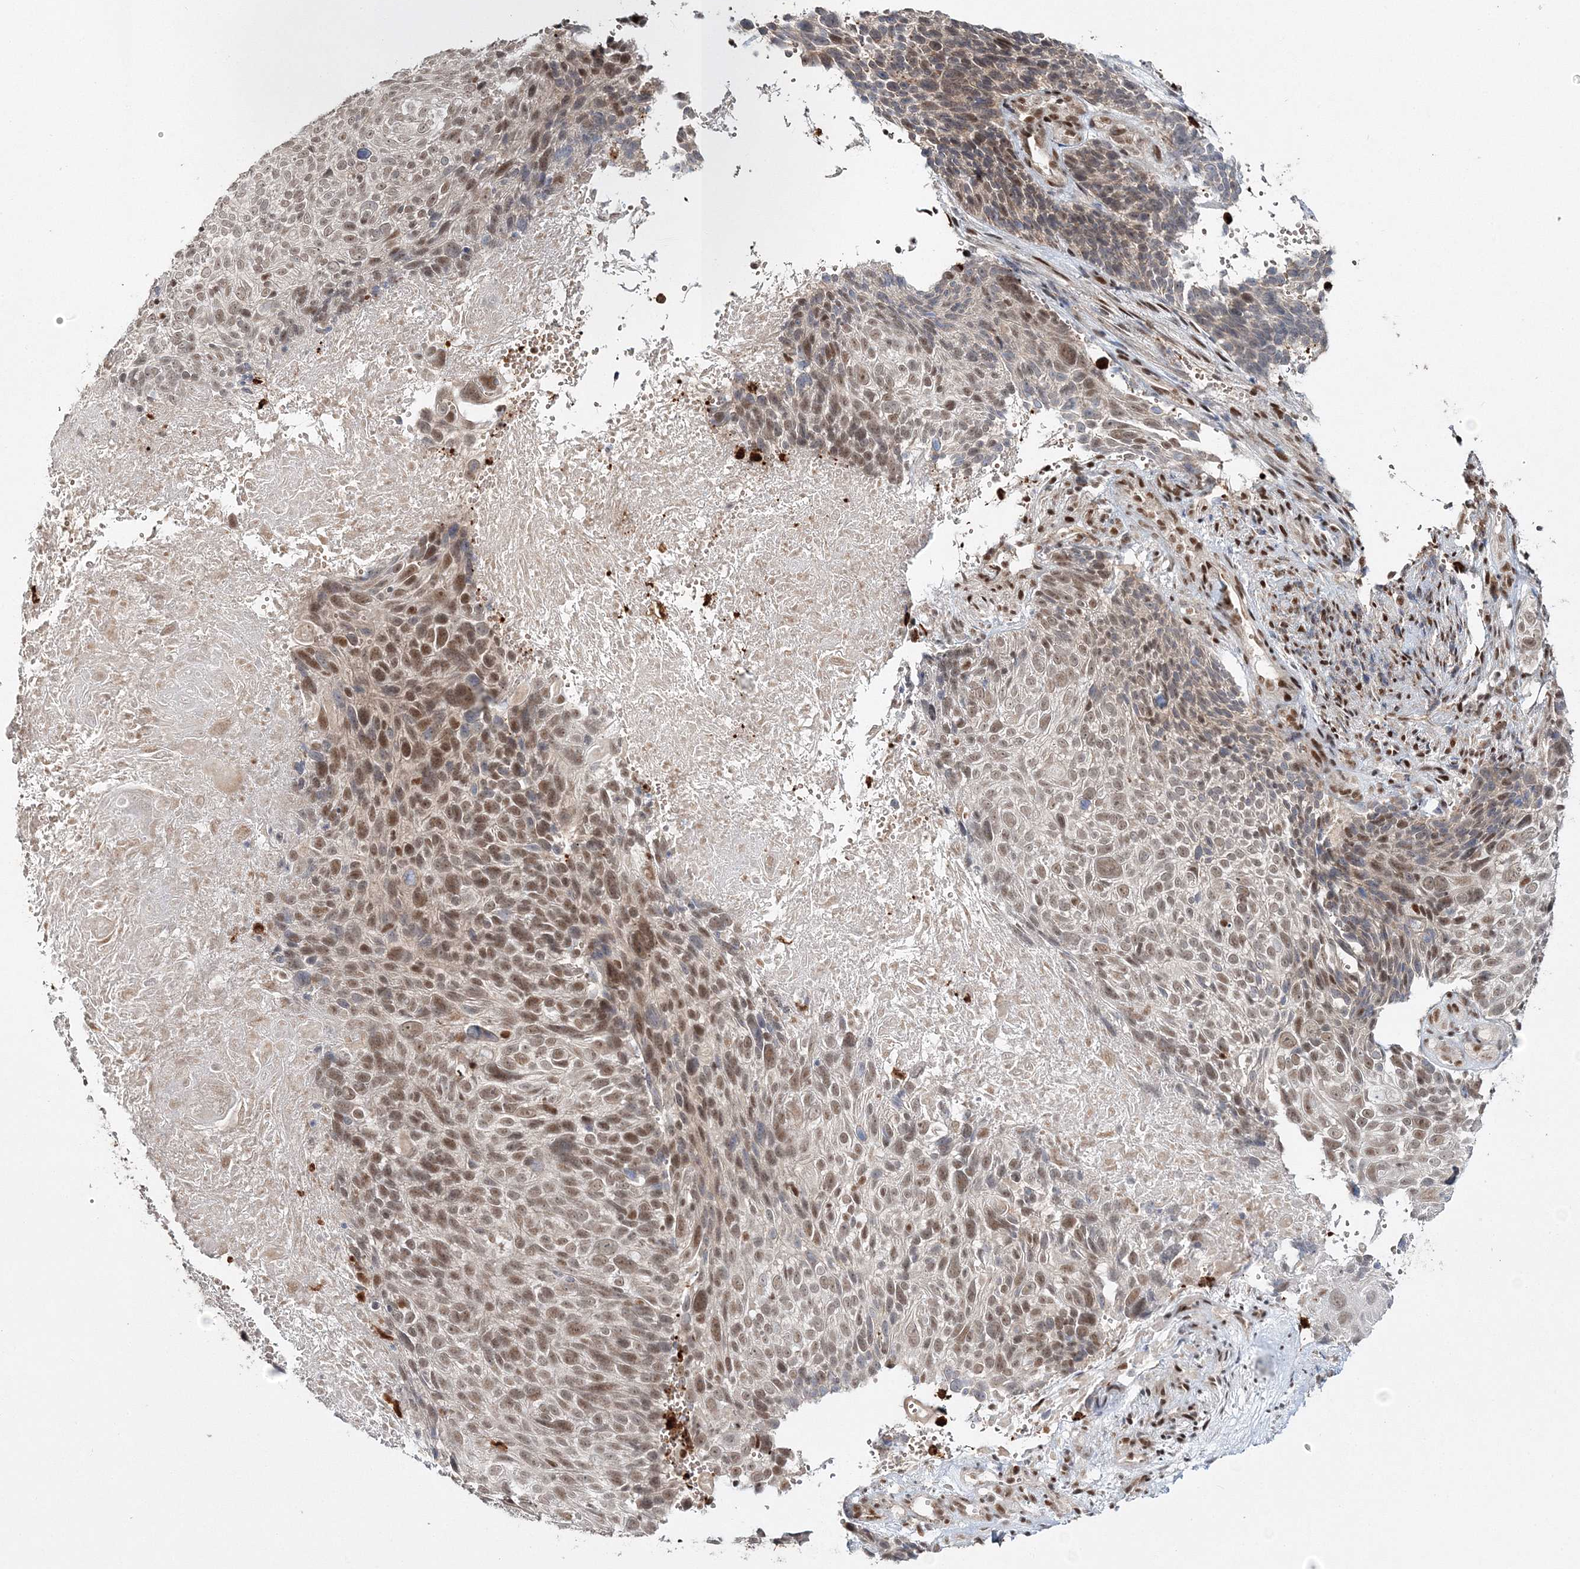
{"staining": {"intensity": "moderate", "quantity": ">75%", "location": "nuclear"}, "tissue": "cervical cancer", "cell_type": "Tumor cells", "image_type": "cancer", "snomed": [{"axis": "morphology", "description": "Squamous cell carcinoma, NOS"}, {"axis": "topography", "description": "Cervix"}], "caption": "Moderate nuclear protein expression is present in about >75% of tumor cells in cervical cancer (squamous cell carcinoma).", "gene": "QRICH1", "patient": {"sex": "female", "age": 74}}